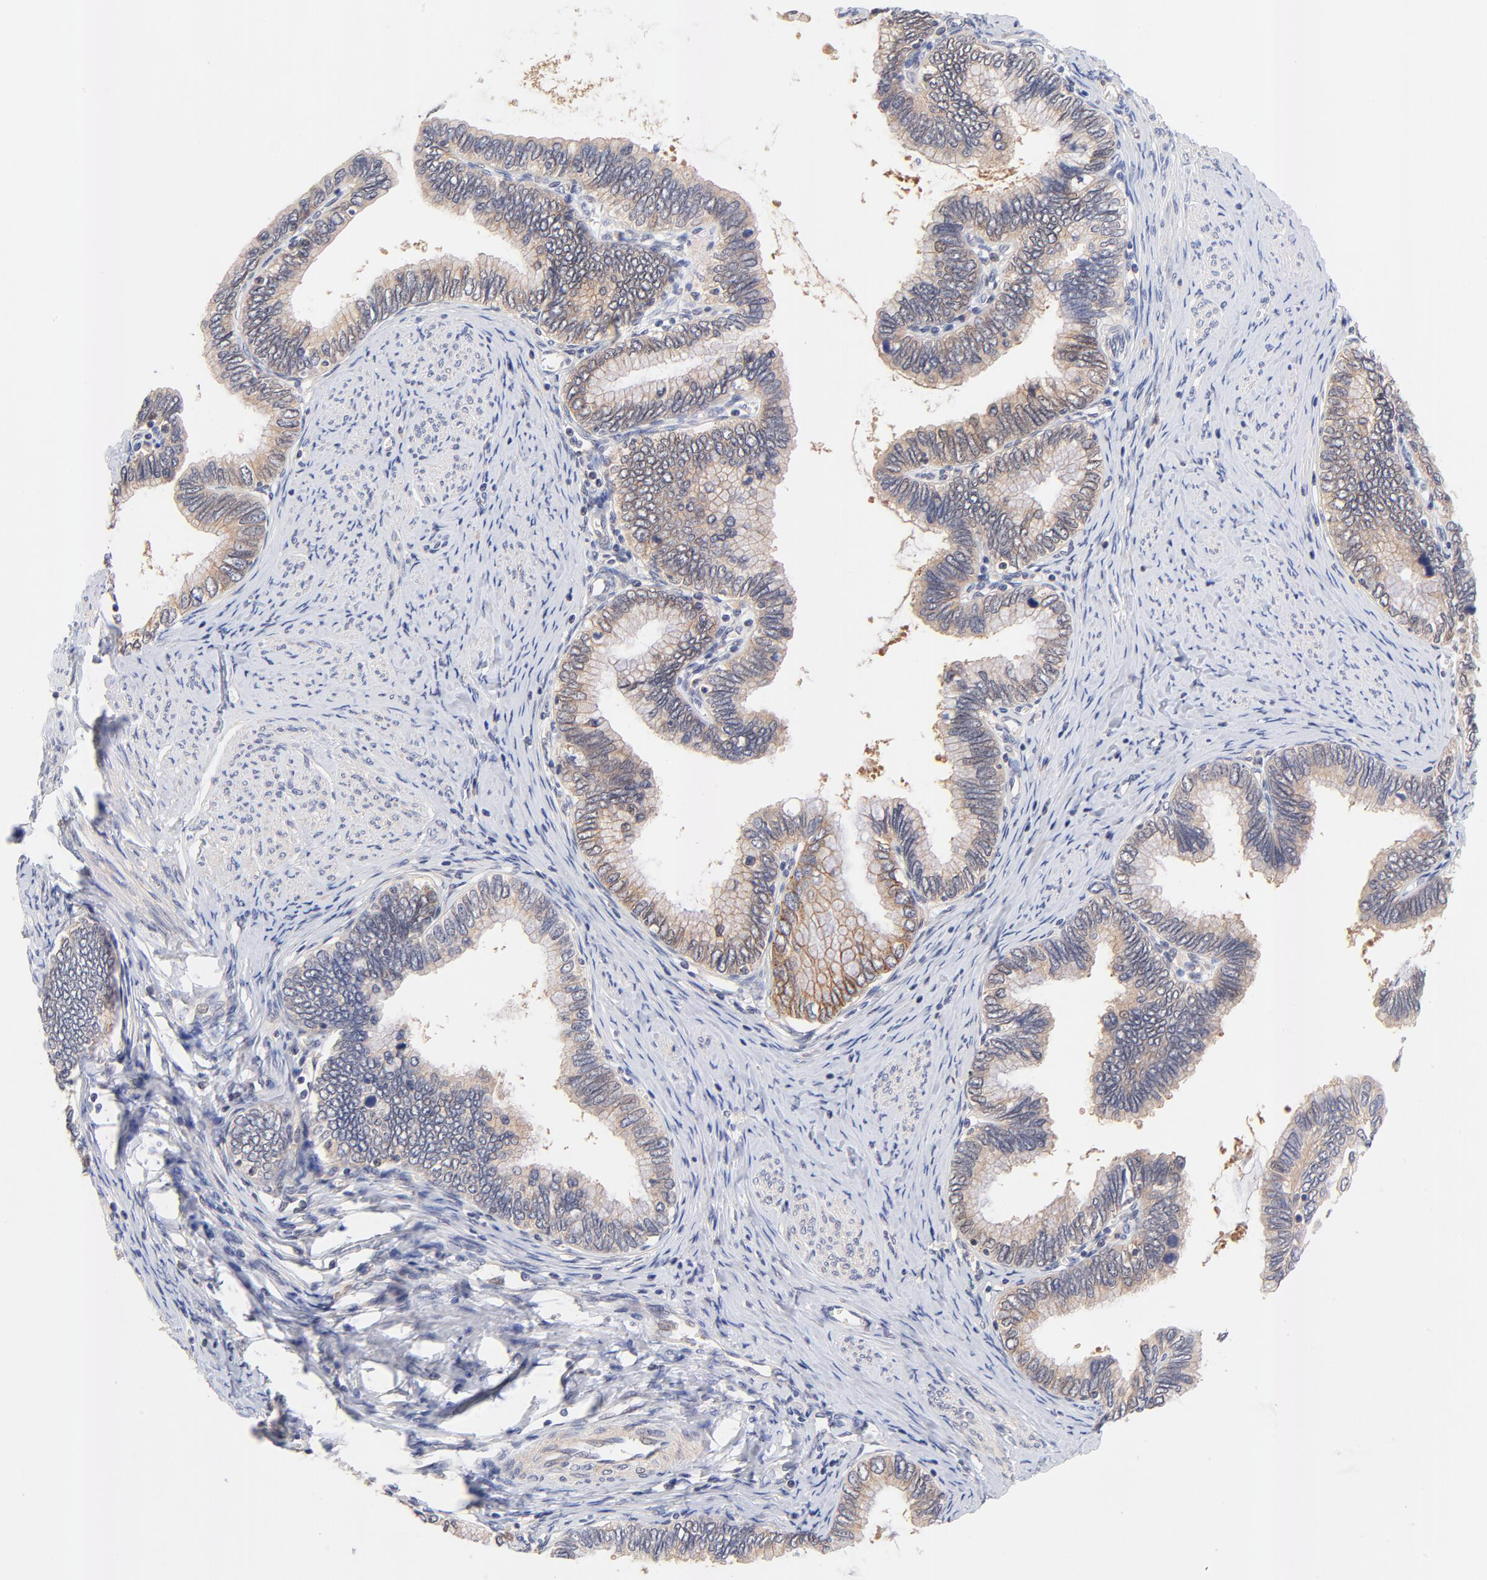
{"staining": {"intensity": "weak", "quantity": ">75%", "location": "cytoplasmic/membranous,nuclear"}, "tissue": "cervical cancer", "cell_type": "Tumor cells", "image_type": "cancer", "snomed": [{"axis": "morphology", "description": "Adenocarcinoma, NOS"}, {"axis": "topography", "description": "Cervix"}], "caption": "Tumor cells demonstrate low levels of weak cytoplasmic/membranous and nuclear positivity in approximately >75% of cells in cervical cancer (adenocarcinoma).", "gene": "TXNL1", "patient": {"sex": "female", "age": 49}}